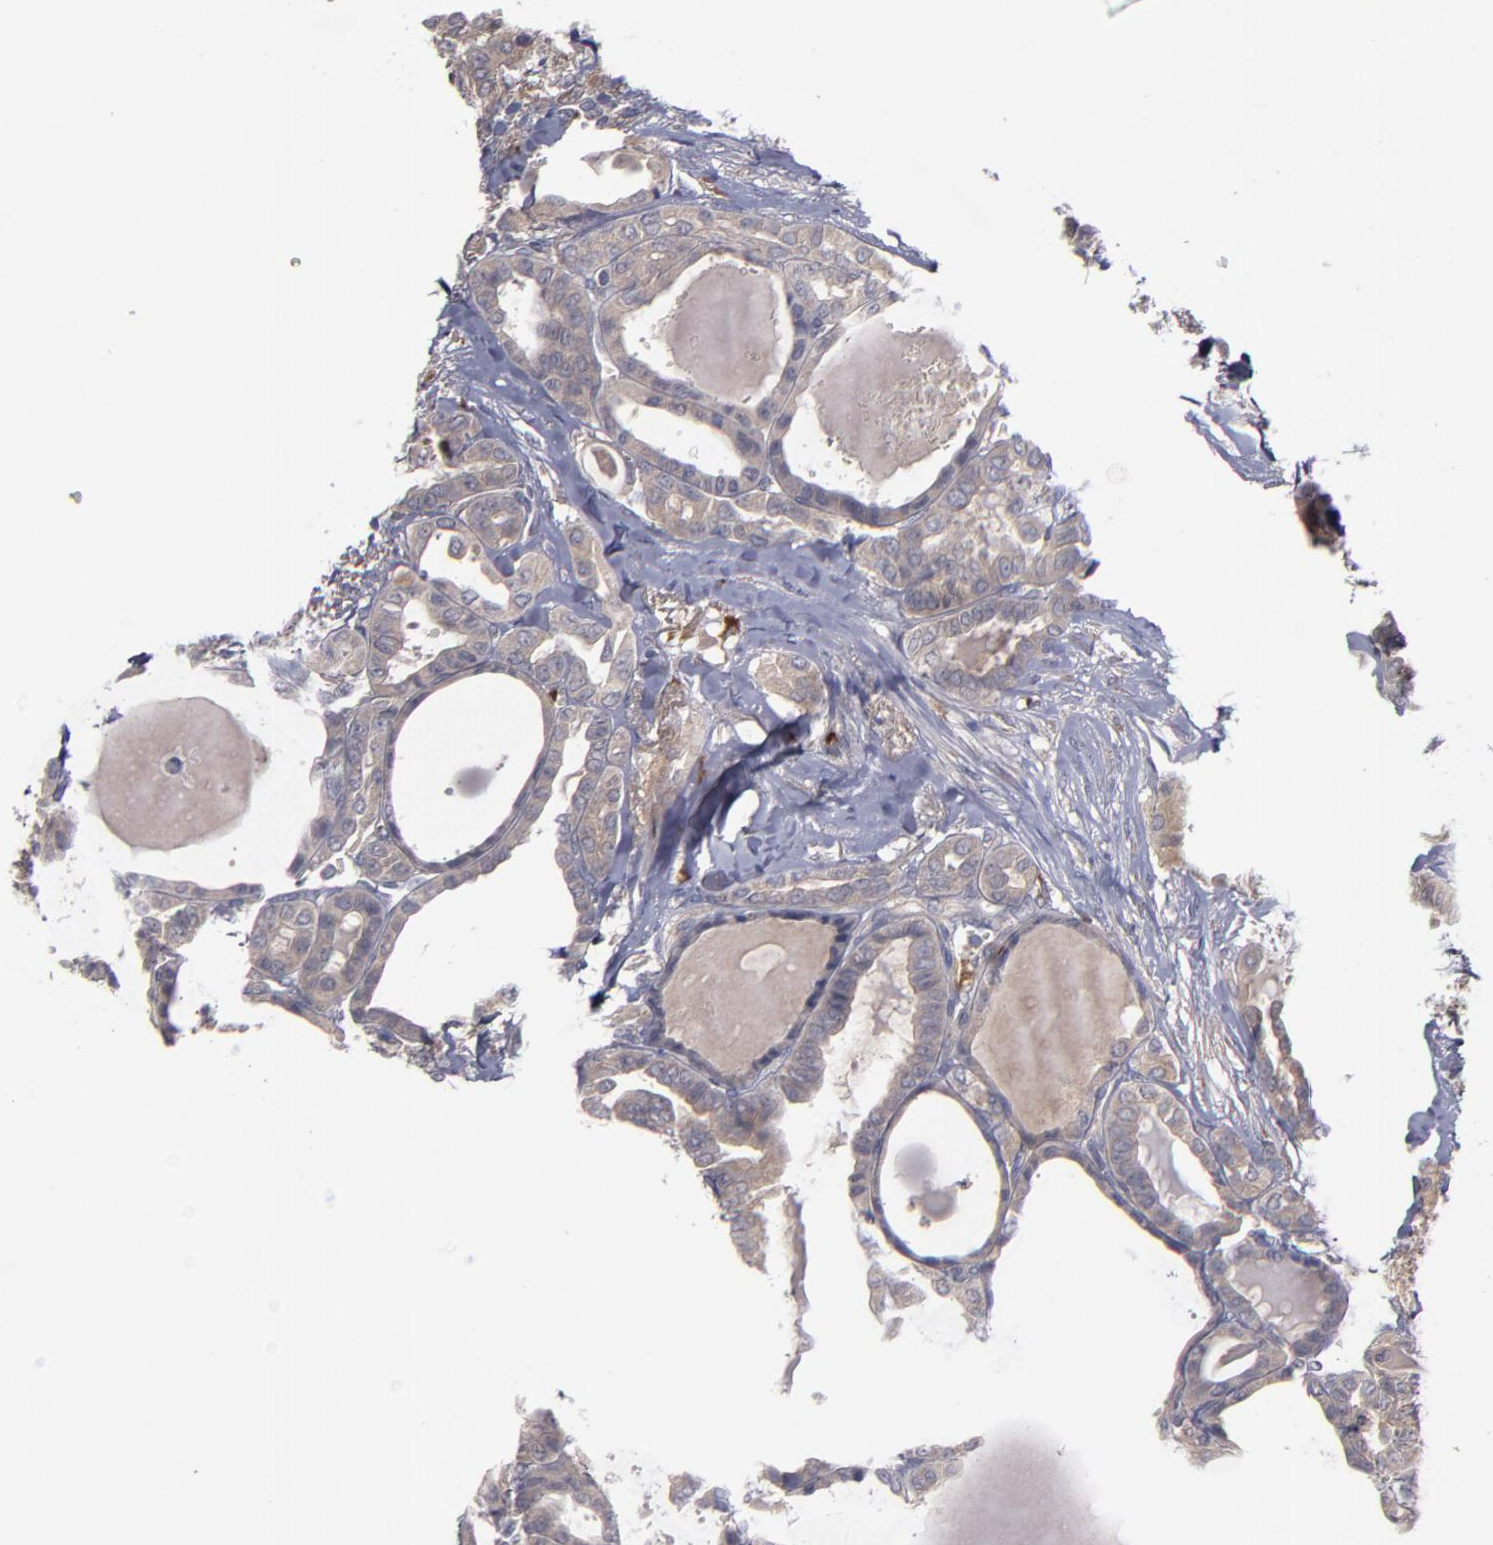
{"staining": {"intensity": "weak", "quantity": ">75%", "location": "cytoplasmic/membranous"}, "tissue": "thyroid cancer", "cell_type": "Tumor cells", "image_type": "cancer", "snomed": [{"axis": "morphology", "description": "Carcinoma, NOS"}, {"axis": "topography", "description": "Thyroid gland"}], "caption": "The micrograph displays staining of carcinoma (thyroid), revealing weak cytoplasmic/membranous protein expression (brown color) within tumor cells.", "gene": "MMP11", "patient": {"sex": "female", "age": 91}}